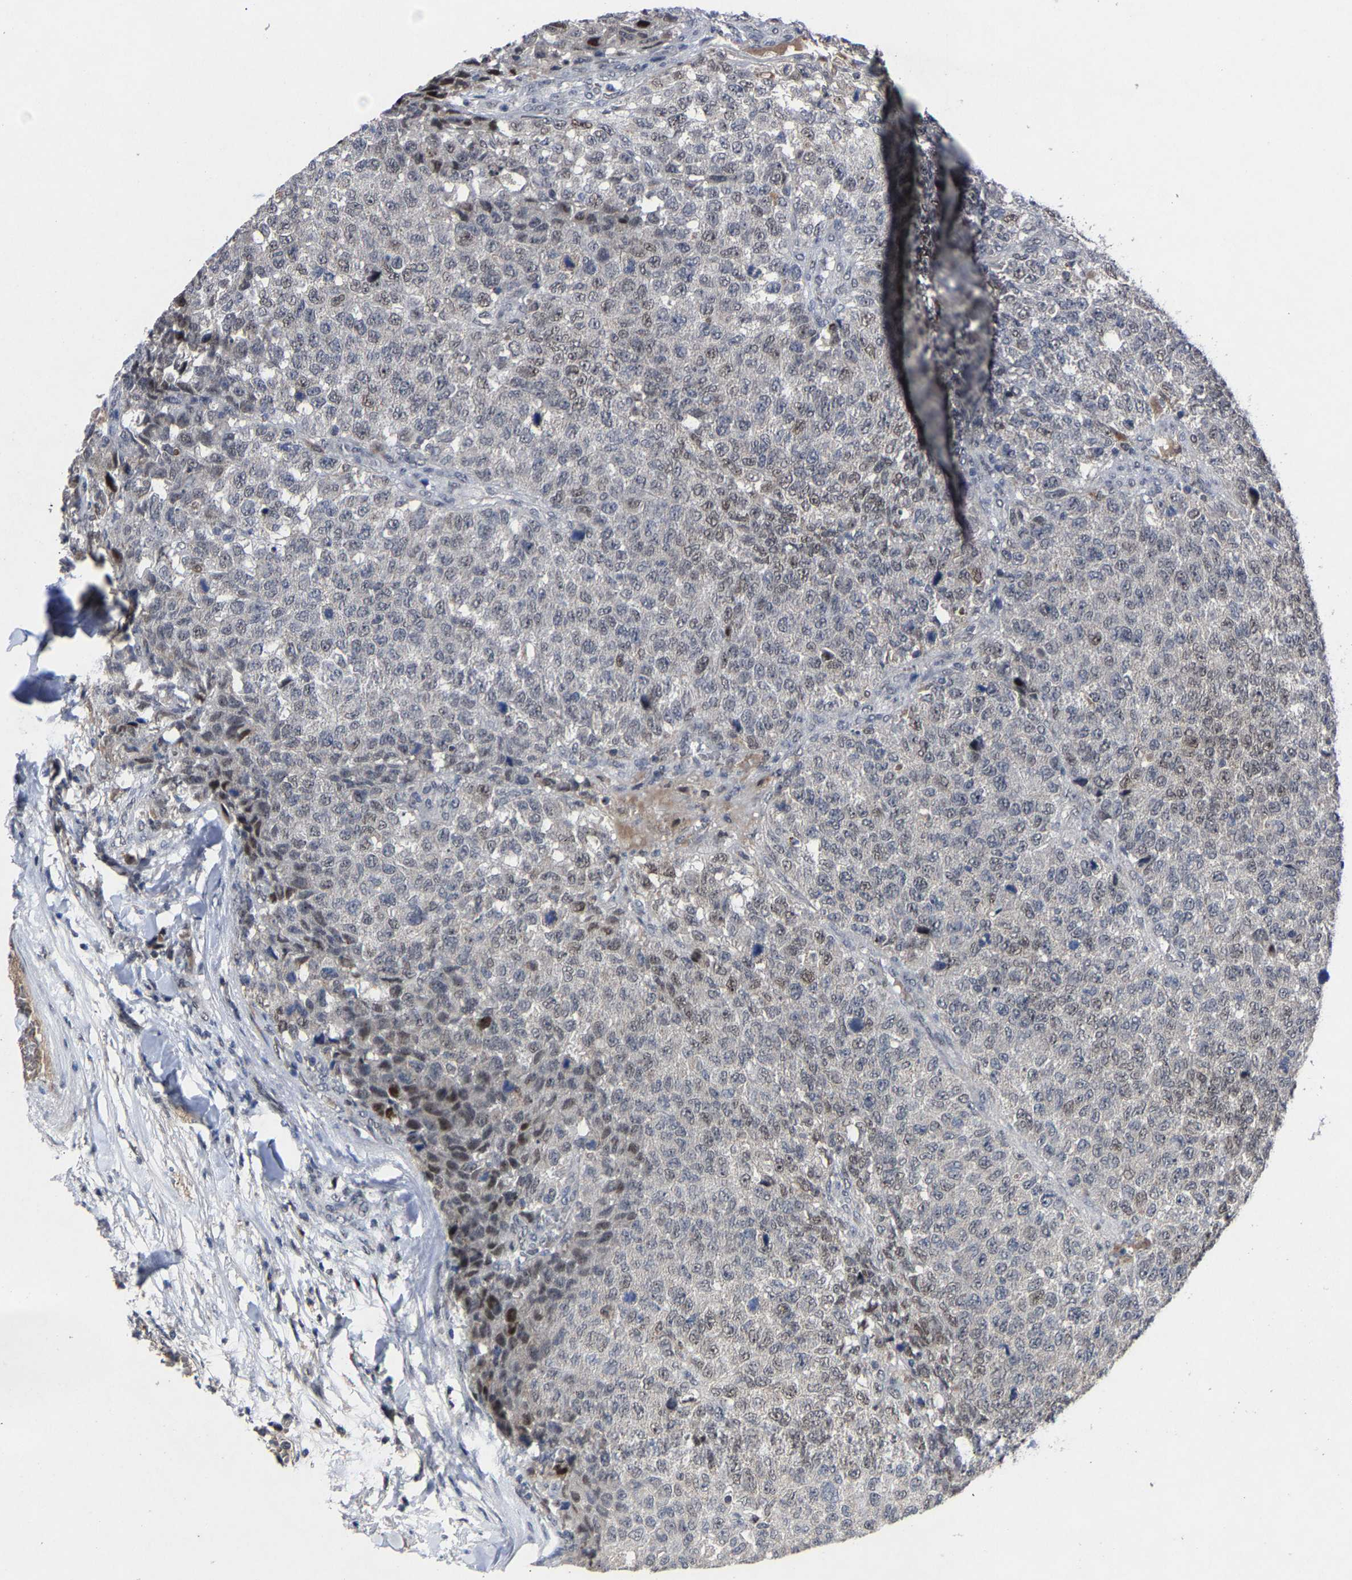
{"staining": {"intensity": "weak", "quantity": "<25%", "location": "nuclear"}, "tissue": "testis cancer", "cell_type": "Tumor cells", "image_type": "cancer", "snomed": [{"axis": "morphology", "description": "Seminoma, NOS"}, {"axis": "topography", "description": "Testis"}], "caption": "Histopathology image shows no protein expression in tumor cells of seminoma (testis) tissue.", "gene": "LSM8", "patient": {"sex": "male", "age": 59}}